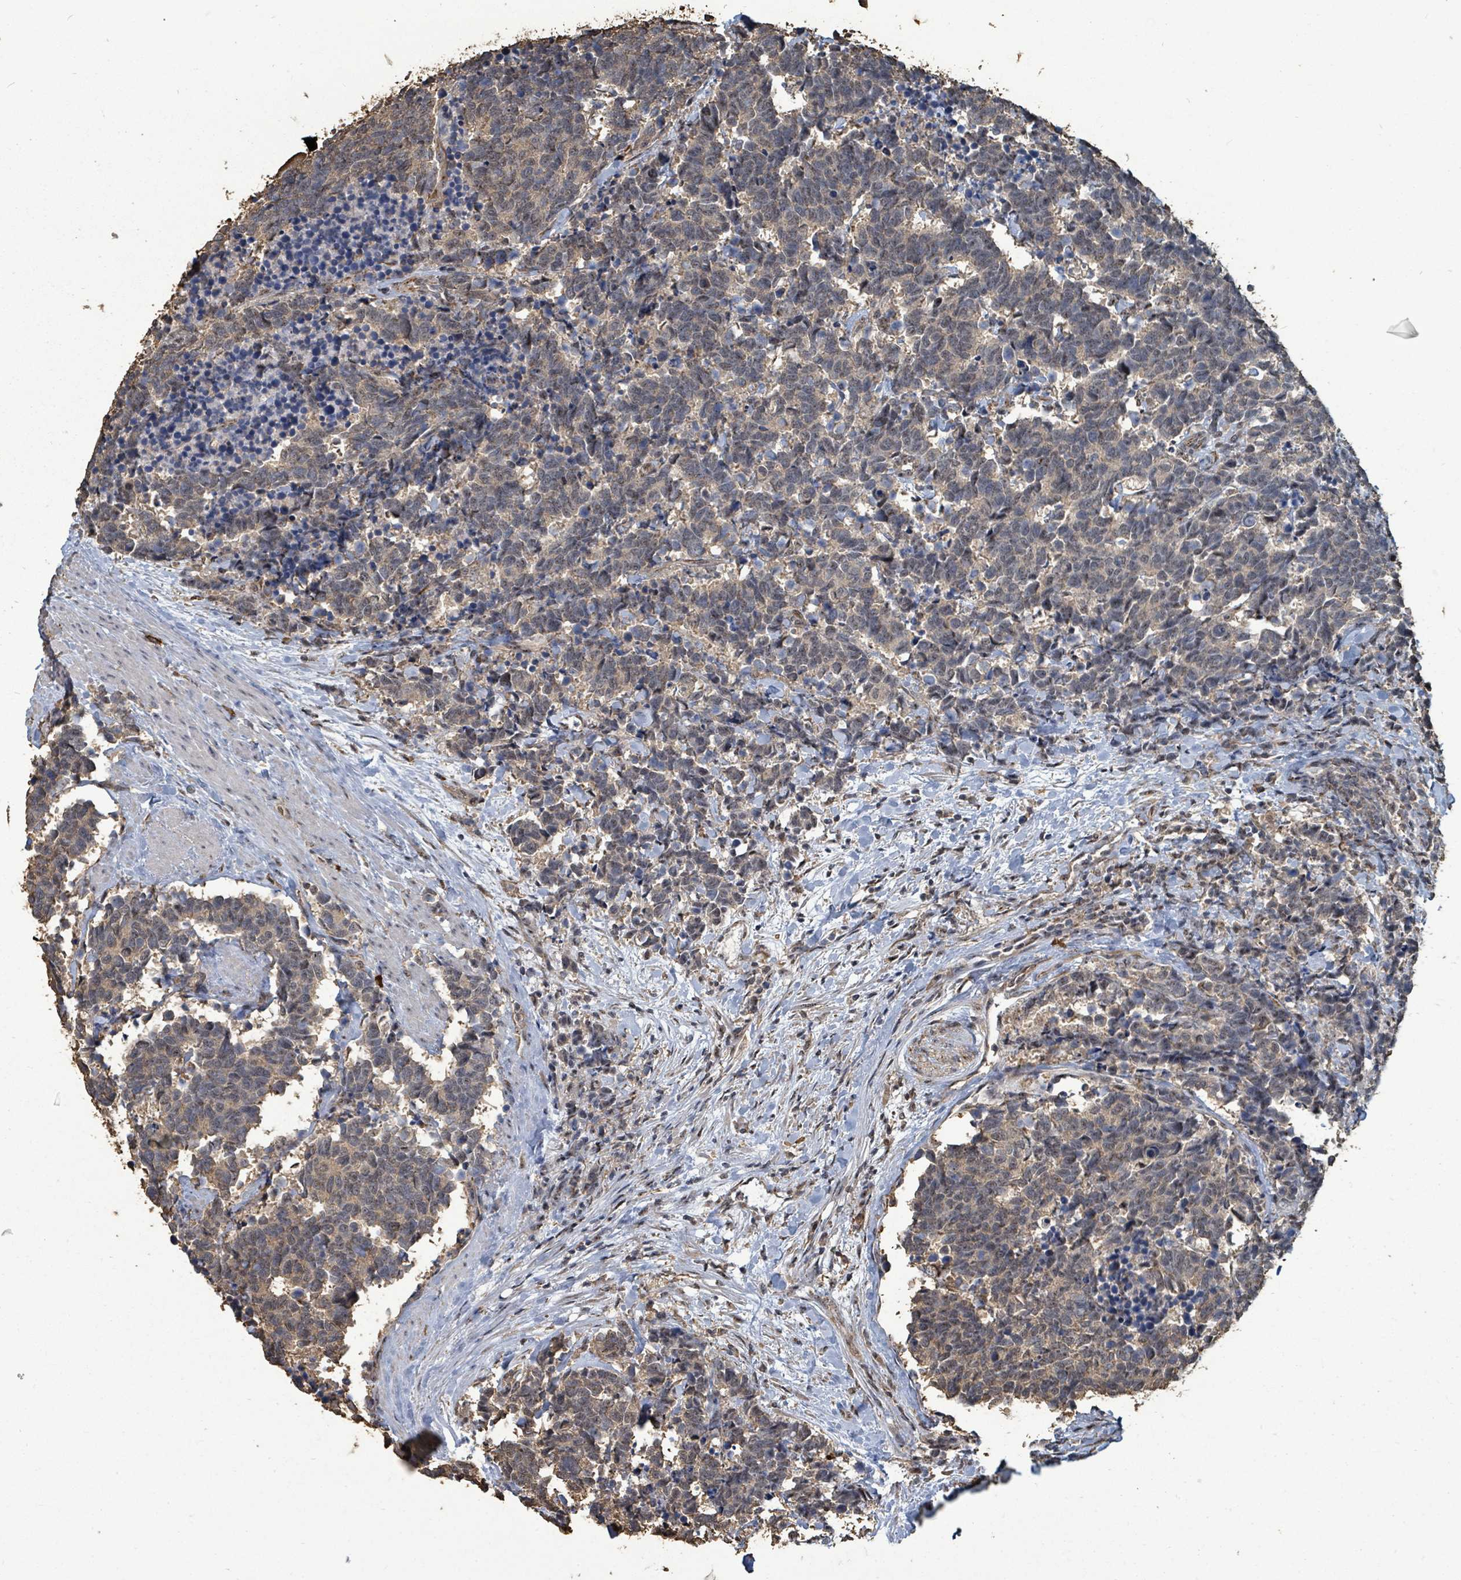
{"staining": {"intensity": "weak", "quantity": "25%-75%", "location": "cytoplasmic/membranous"}, "tissue": "carcinoid", "cell_type": "Tumor cells", "image_type": "cancer", "snomed": [{"axis": "morphology", "description": "Carcinoma, NOS"}, {"axis": "morphology", "description": "Carcinoid, malignant, NOS"}, {"axis": "topography", "description": "Prostate"}], "caption": "DAB immunohistochemical staining of human carcinoid displays weak cytoplasmic/membranous protein expression in approximately 25%-75% of tumor cells. The protein of interest is stained brown, and the nuclei are stained in blue (DAB IHC with brightfield microscopy, high magnification).", "gene": "C6orf52", "patient": {"sex": "male", "age": 57}}